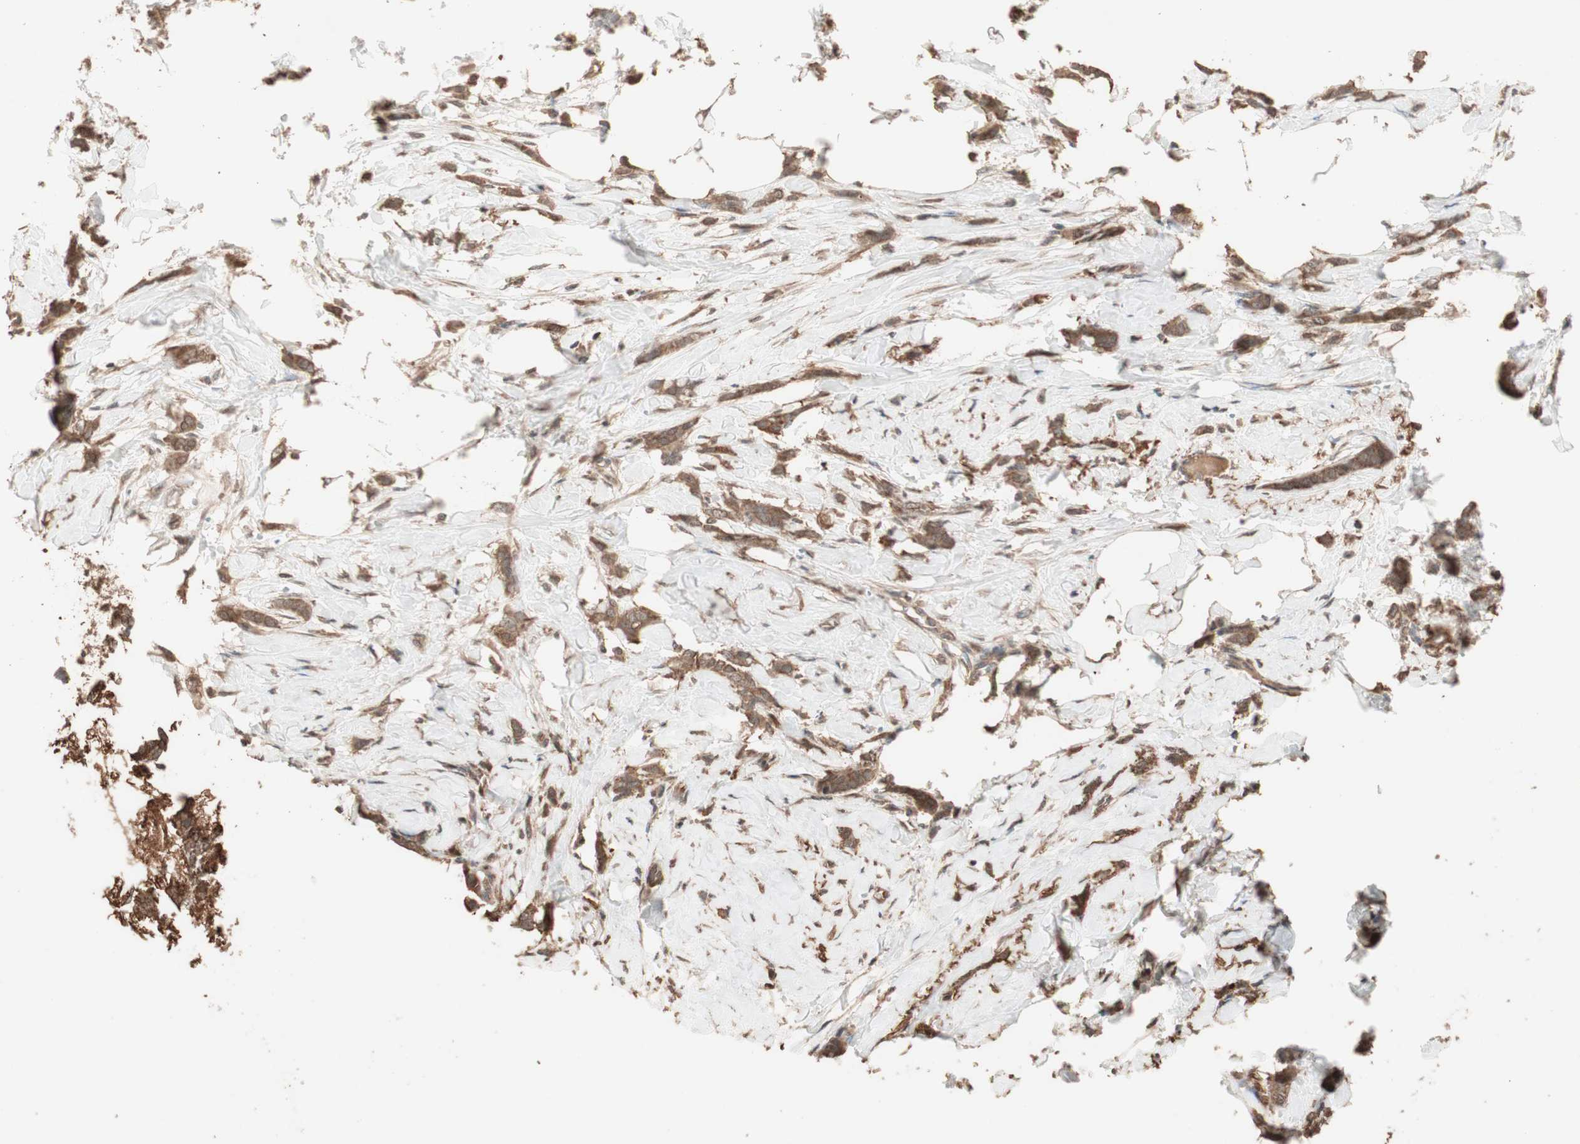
{"staining": {"intensity": "moderate", "quantity": ">75%", "location": "cytoplasmic/membranous"}, "tissue": "breast cancer", "cell_type": "Tumor cells", "image_type": "cancer", "snomed": [{"axis": "morphology", "description": "Lobular carcinoma, in situ"}, {"axis": "morphology", "description": "Lobular carcinoma"}, {"axis": "topography", "description": "Breast"}], "caption": "IHC of lobular carcinoma in situ (breast) shows medium levels of moderate cytoplasmic/membranous expression in approximately >75% of tumor cells. (brown staining indicates protein expression, while blue staining denotes nuclei).", "gene": "USP20", "patient": {"sex": "female", "age": 41}}